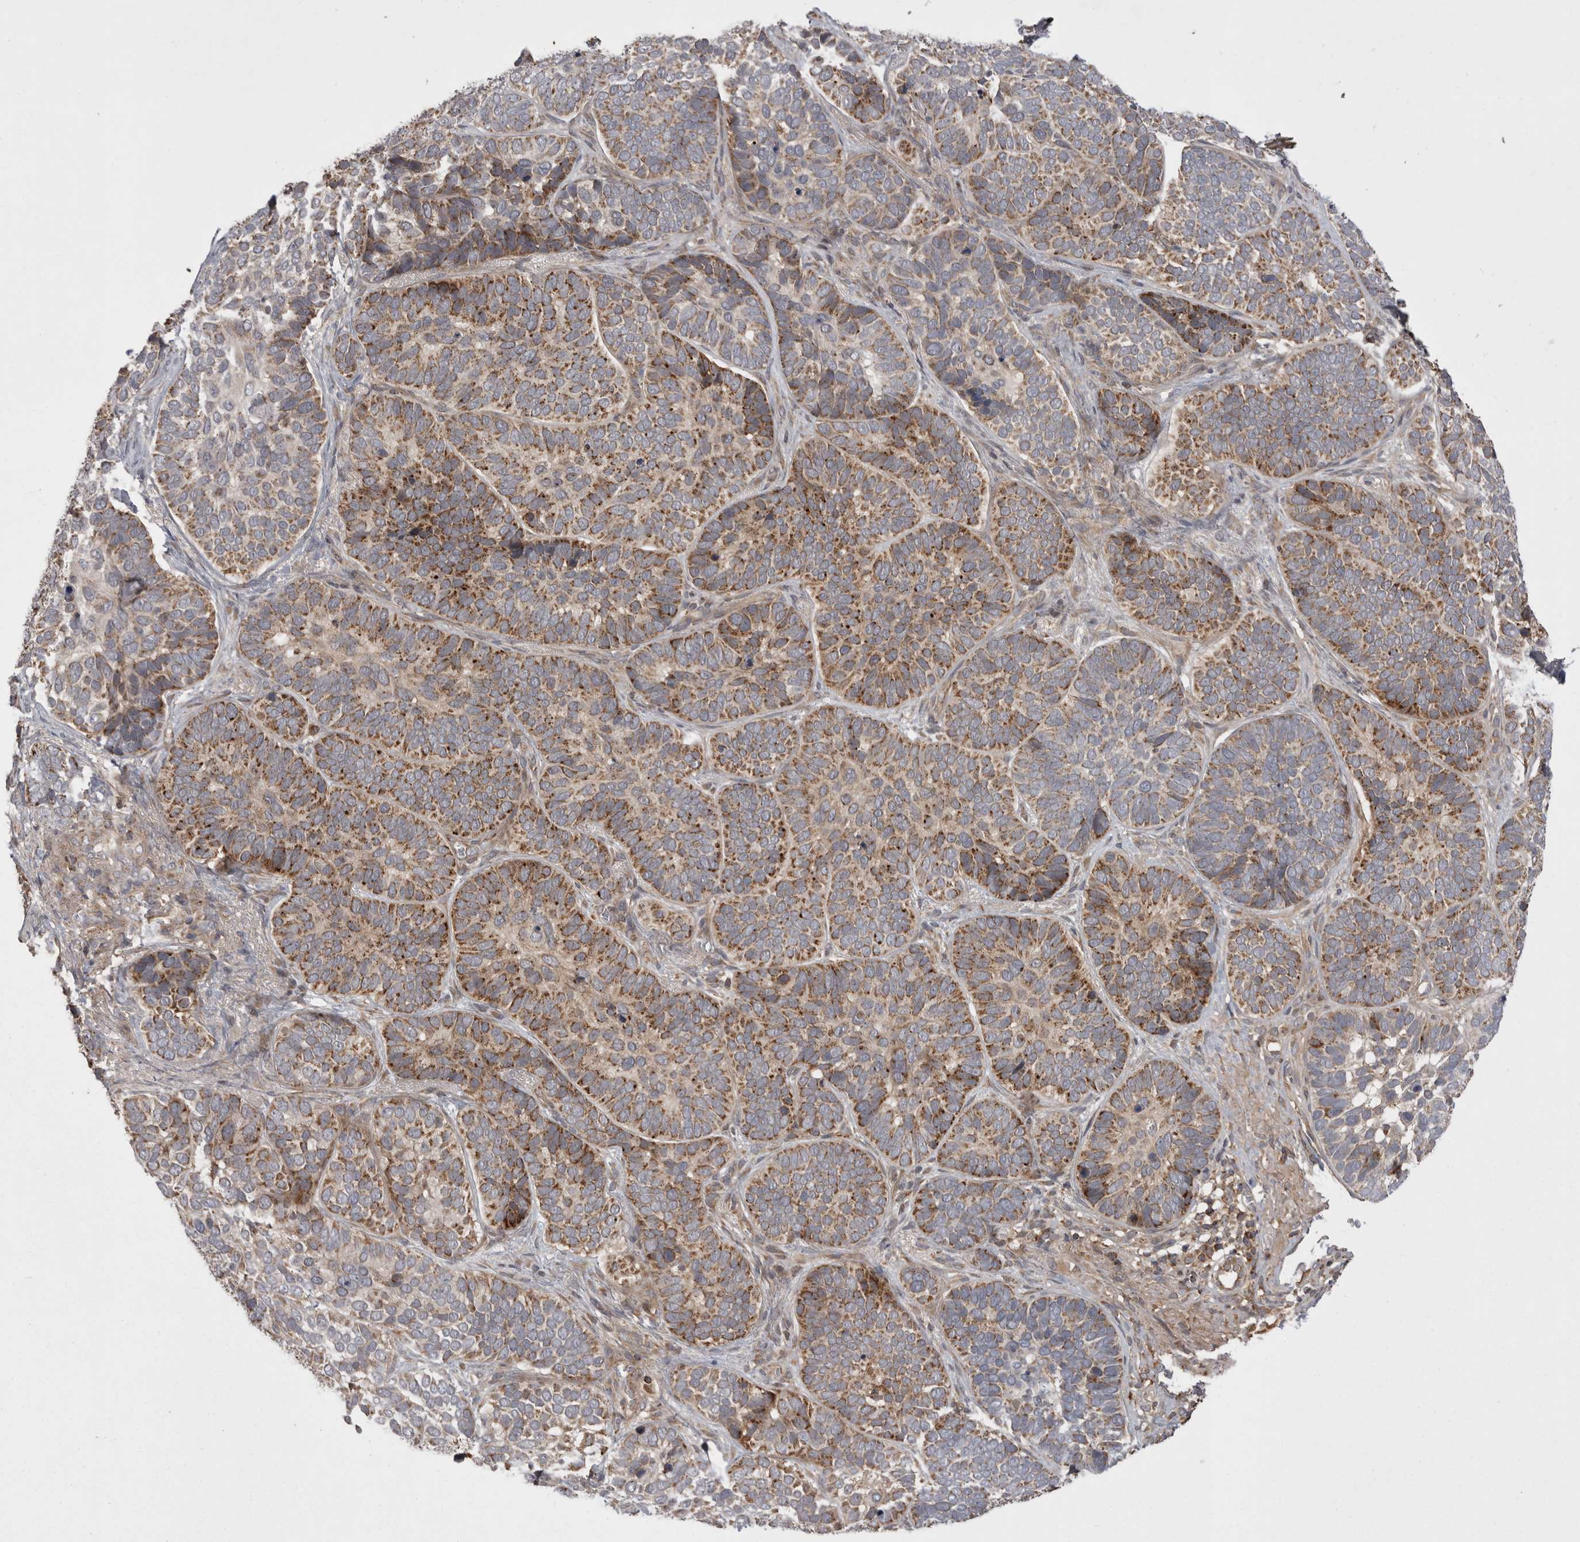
{"staining": {"intensity": "moderate", "quantity": ">75%", "location": "cytoplasmic/membranous"}, "tissue": "skin cancer", "cell_type": "Tumor cells", "image_type": "cancer", "snomed": [{"axis": "morphology", "description": "Basal cell carcinoma"}, {"axis": "topography", "description": "Skin"}], "caption": "A brown stain labels moderate cytoplasmic/membranous expression of a protein in human skin cancer tumor cells.", "gene": "KYAT3", "patient": {"sex": "male", "age": 62}}